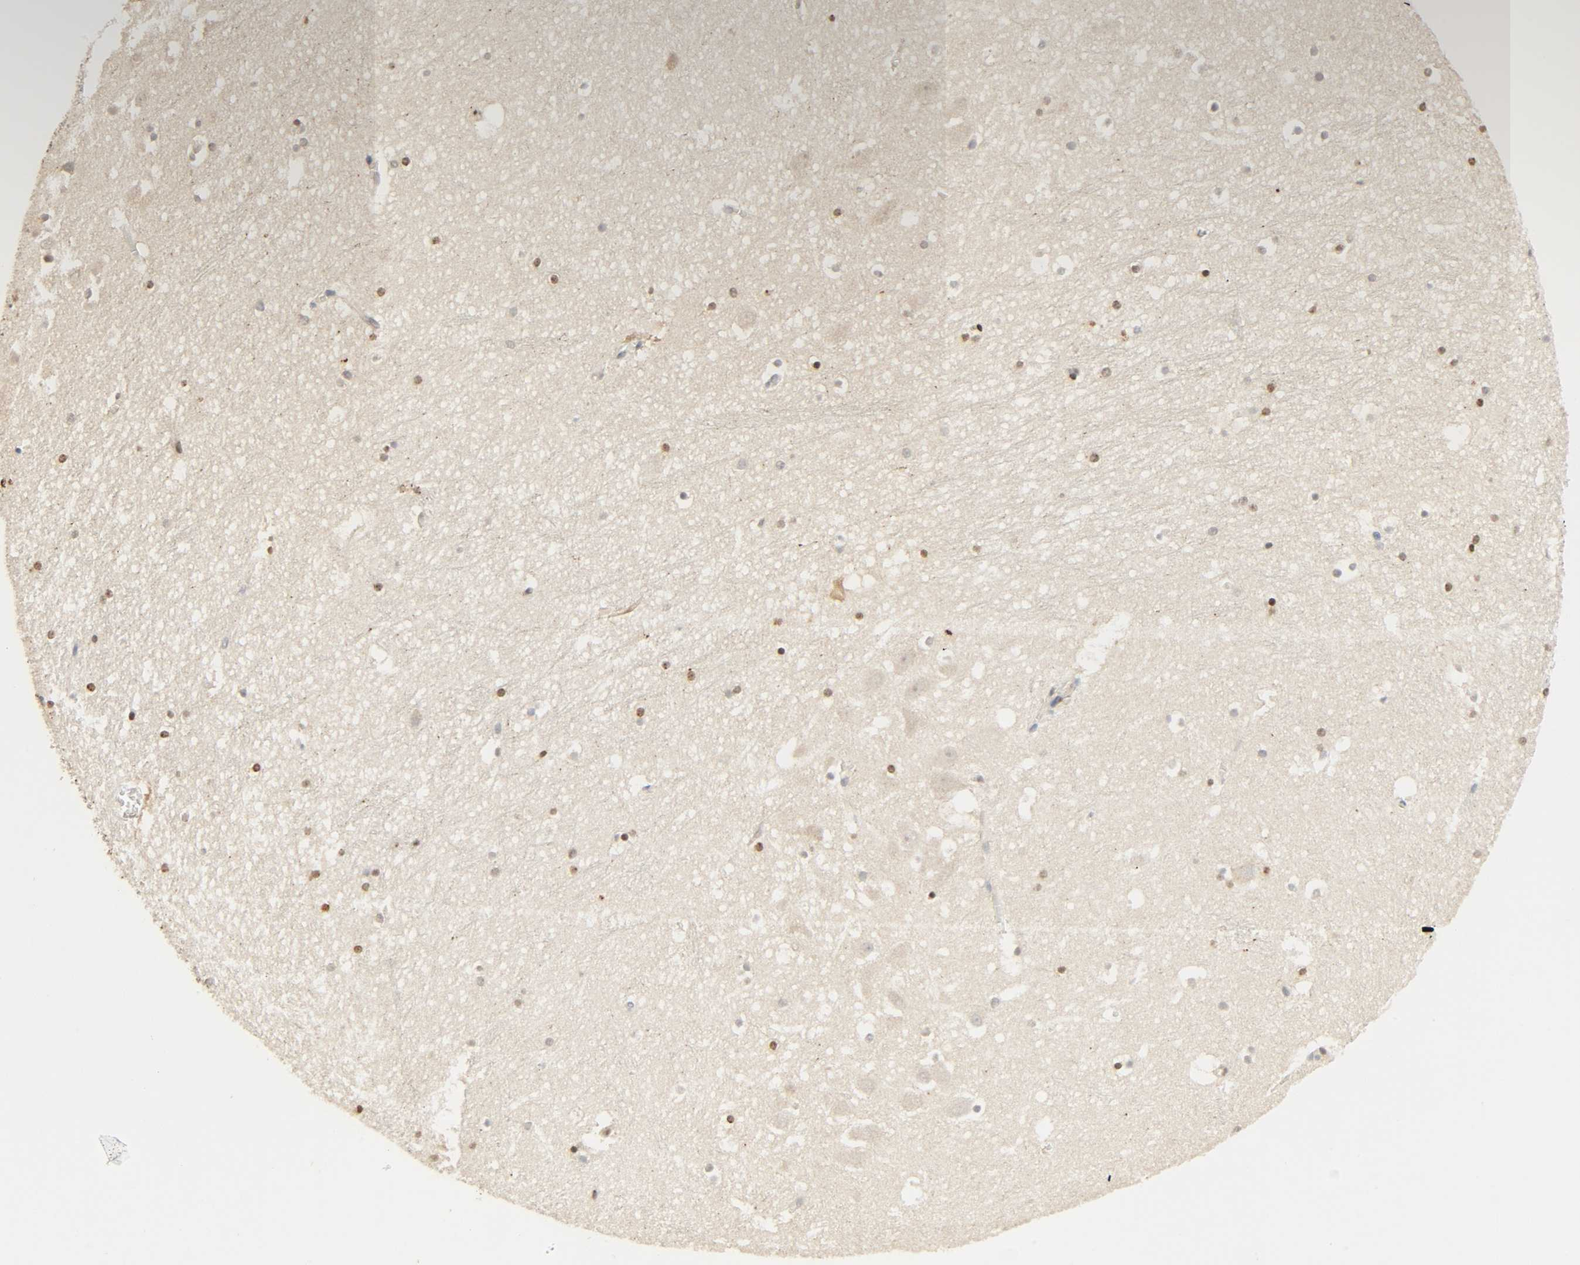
{"staining": {"intensity": "weak", "quantity": "25%-75%", "location": "nuclear"}, "tissue": "hippocampus", "cell_type": "Glial cells", "image_type": "normal", "snomed": [{"axis": "morphology", "description": "Normal tissue, NOS"}, {"axis": "topography", "description": "Hippocampus"}], "caption": "High-power microscopy captured an immunohistochemistry (IHC) photomicrograph of unremarkable hippocampus, revealing weak nuclear expression in about 25%-75% of glial cells. (DAB IHC with brightfield microscopy, high magnification).", "gene": "UBC", "patient": {"sex": "male", "age": 45}}